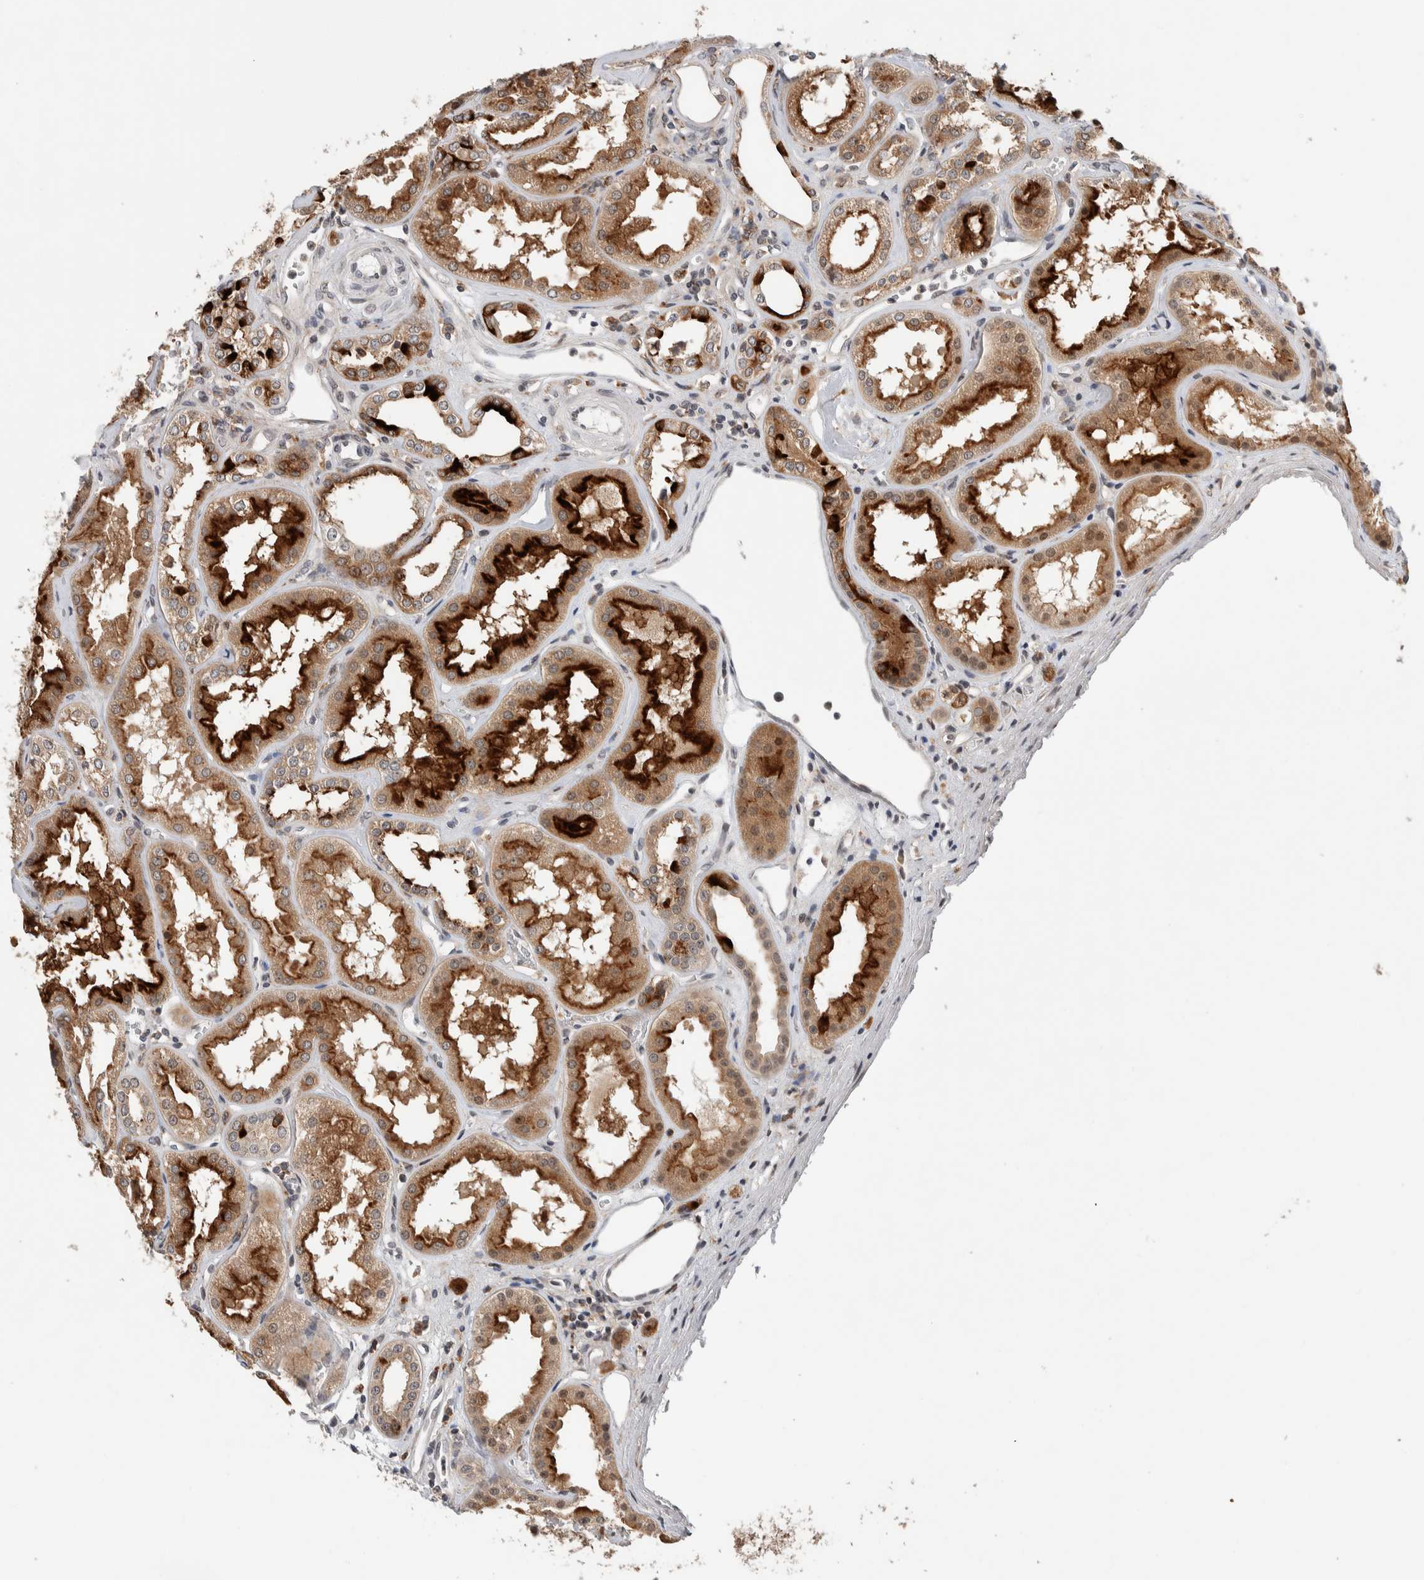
{"staining": {"intensity": "weak", "quantity": "<25%", "location": "cytoplasmic/membranous"}, "tissue": "kidney", "cell_type": "Cells in glomeruli", "image_type": "normal", "snomed": [{"axis": "morphology", "description": "Normal tissue, NOS"}, {"axis": "topography", "description": "Kidney"}], "caption": "IHC of normal human kidney reveals no expression in cells in glomeruli. The staining is performed using DAB (3,3'-diaminobenzidine) brown chromogen with nuclei counter-stained in using hematoxylin.", "gene": "KCNK1", "patient": {"sex": "female", "age": 56}}